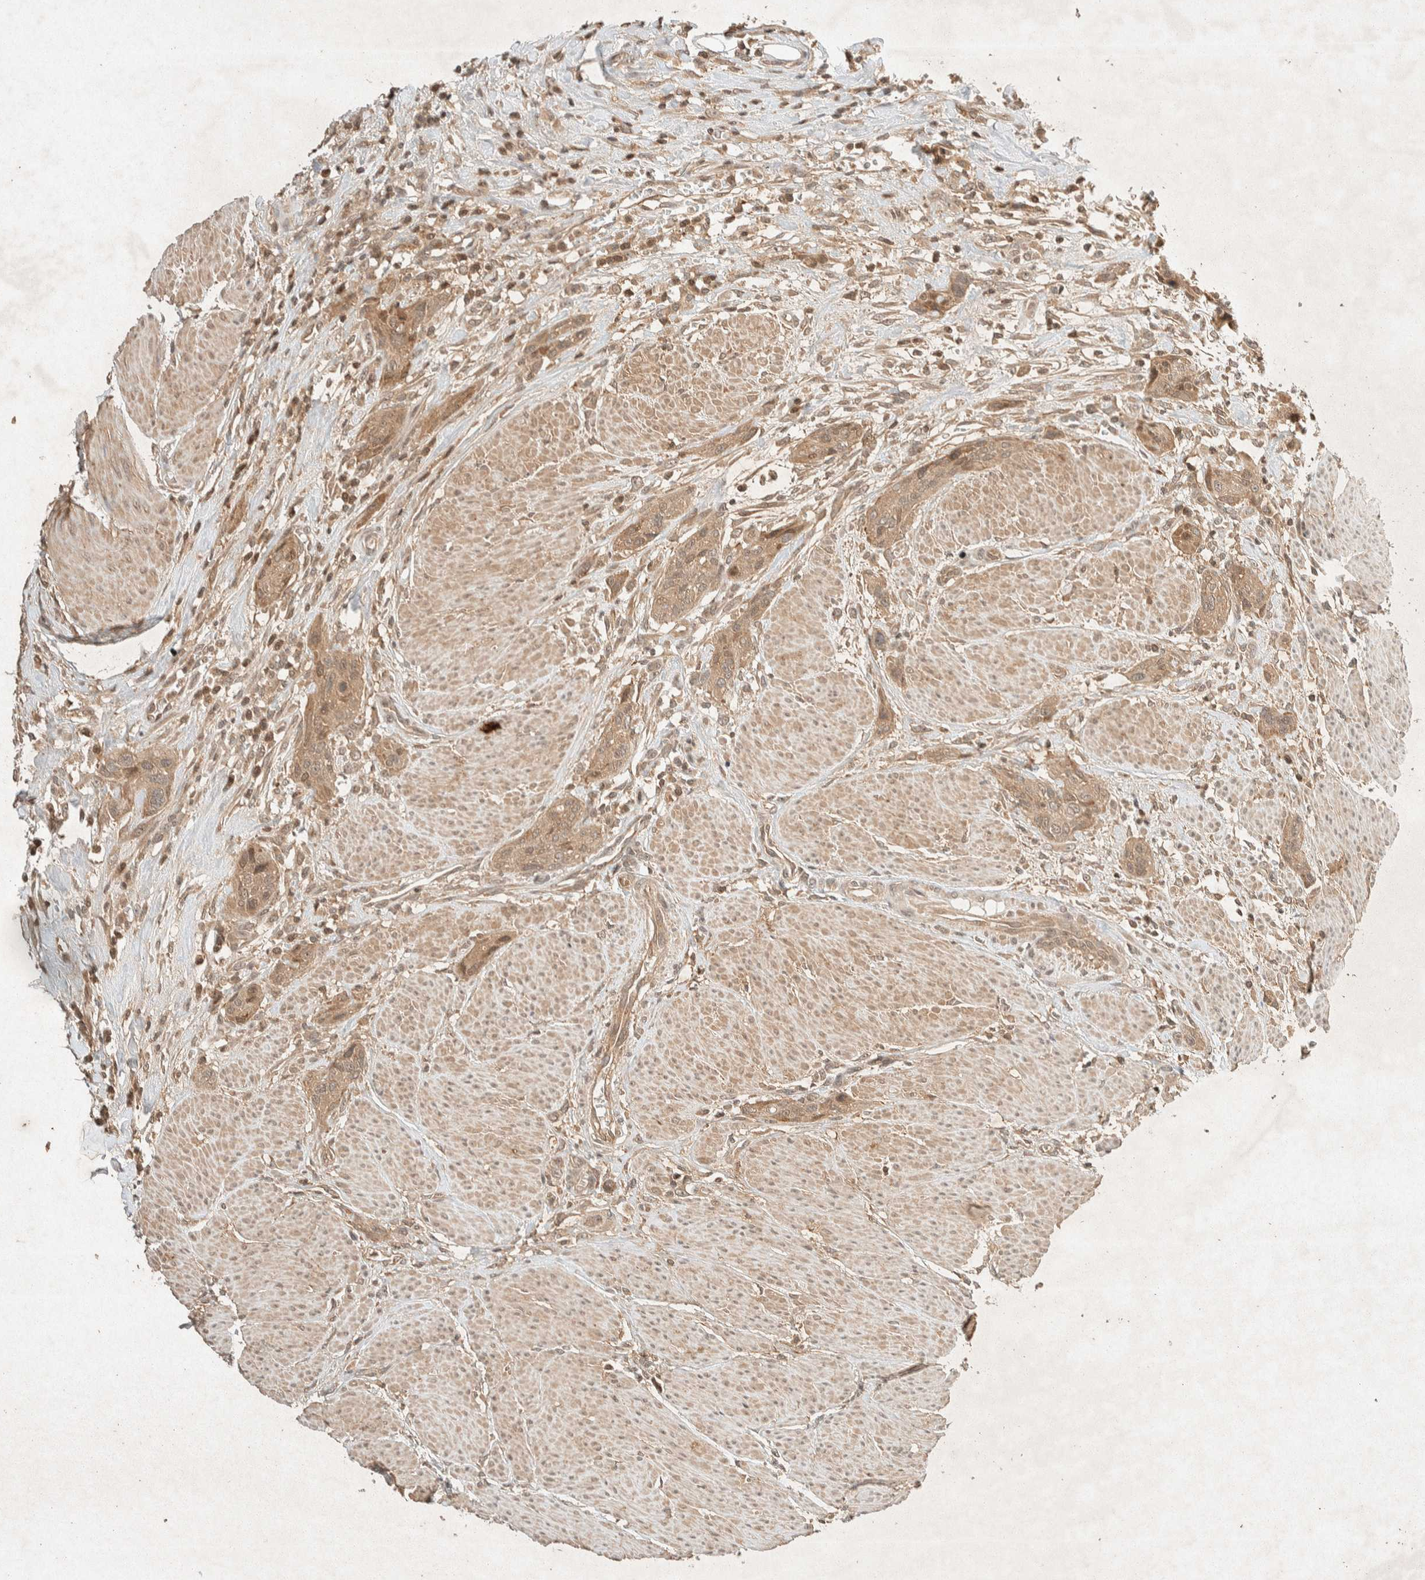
{"staining": {"intensity": "weak", "quantity": ">75%", "location": "cytoplasmic/membranous"}, "tissue": "urothelial cancer", "cell_type": "Tumor cells", "image_type": "cancer", "snomed": [{"axis": "morphology", "description": "Urothelial carcinoma, High grade"}, {"axis": "topography", "description": "Urinary bladder"}], "caption": "The micrograph demonstrates immunohistochemical staining of high-grade urothelial carcinoma. There is weak cytoplasmic/membranous staining is identified in about >75% of tumor cells.", "gene": "THRA", "patient": {"sex": "male", "age": 35}}